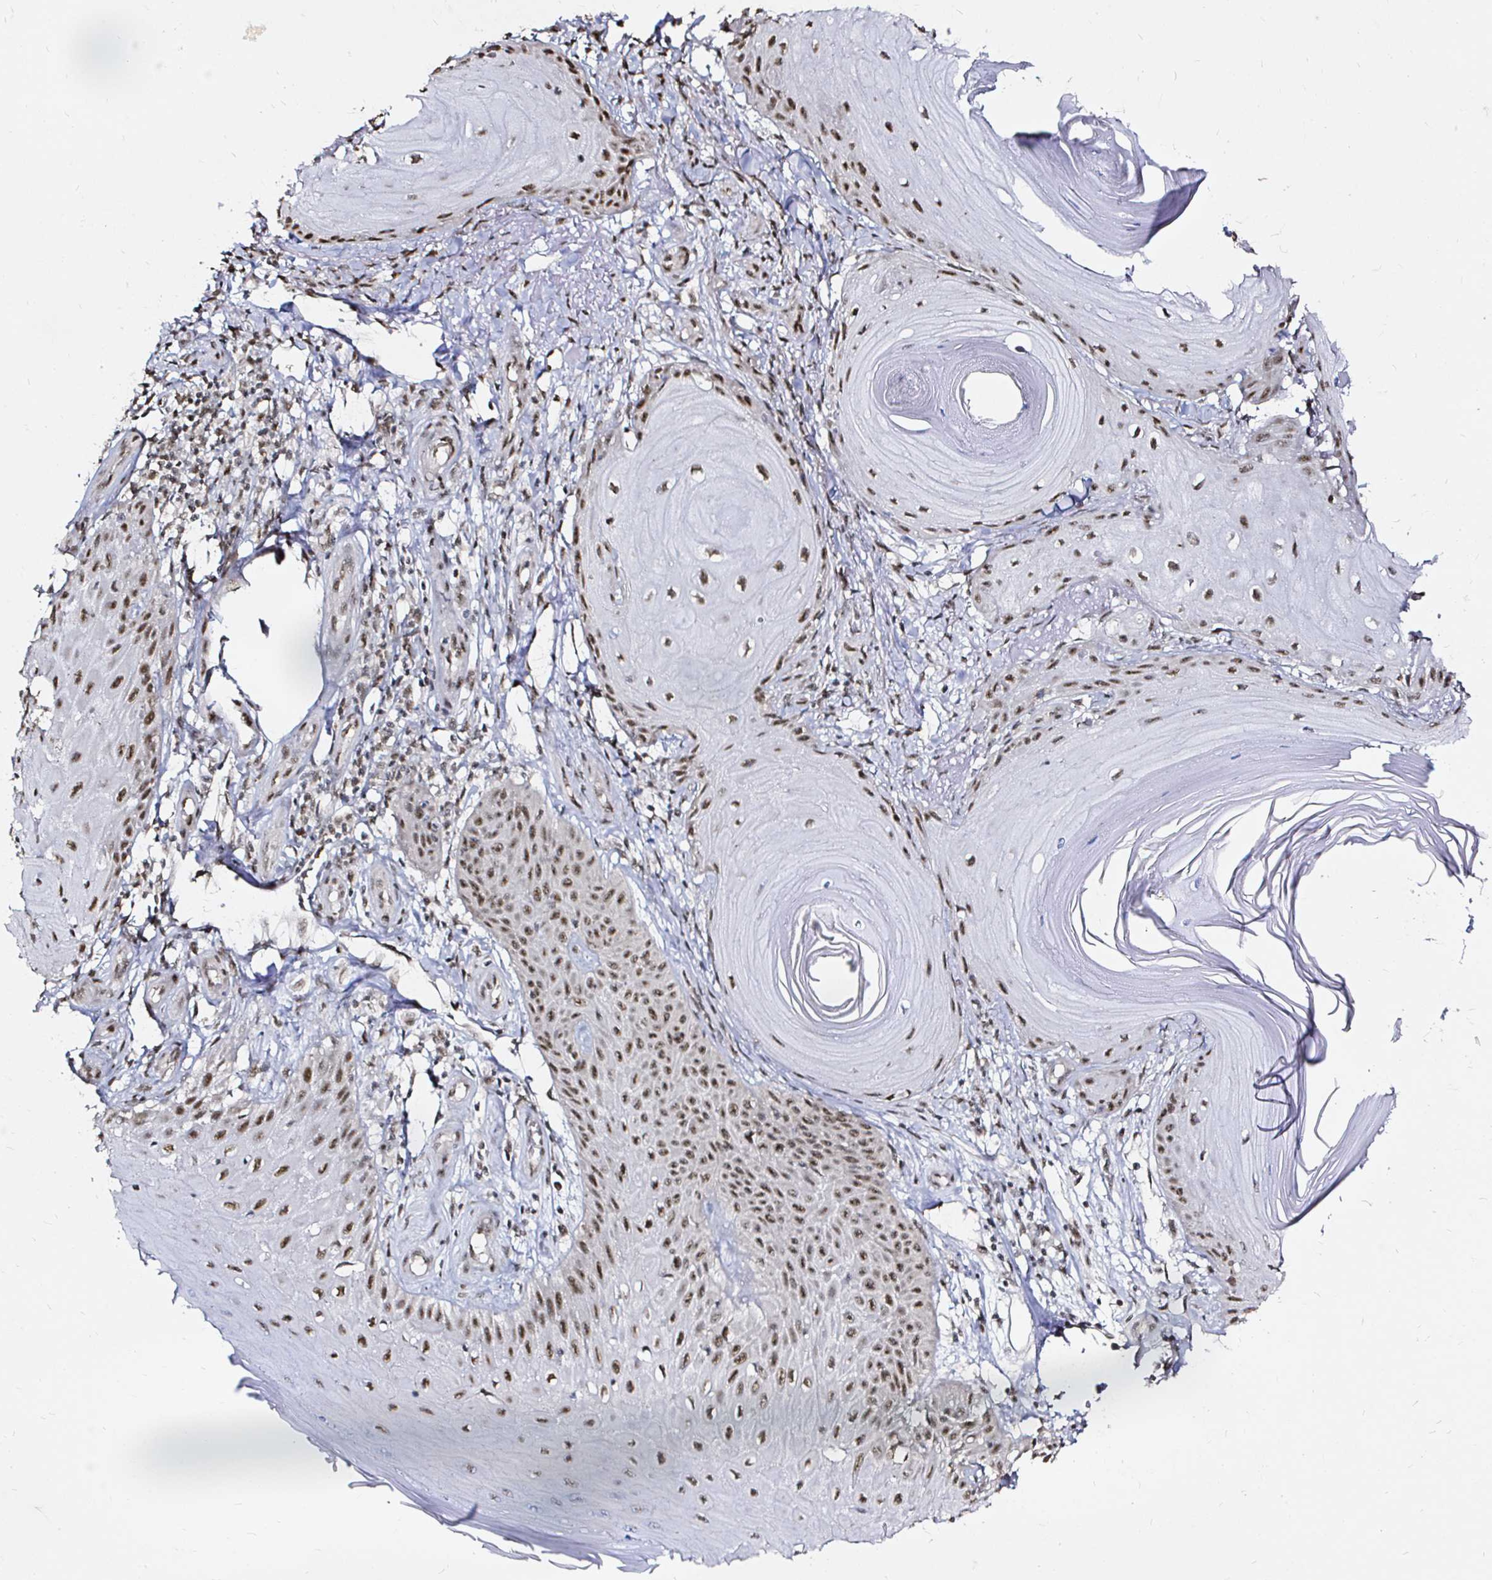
{"staining": {"intensity": "moderate", "quantity": ">75%", "location": "nuclear"}, "tissue": "skin cancer", "cell_type": "Tumor cells", "image_type": "cancer", "snomed": [{"axis": "morphology", "description": "Squamous cell carcinoma, NOS"}, {"axis": "topography", "description": "Skin"}], "caption": "A micrograph showing moderate nuclear expression in about >75% of tumor cells in squamous cell carcinoma (skin), as visualized by brown immunohistochemical staining.", "gene": "SNRPC", "patient": {"sex": "female", "age": 77}}